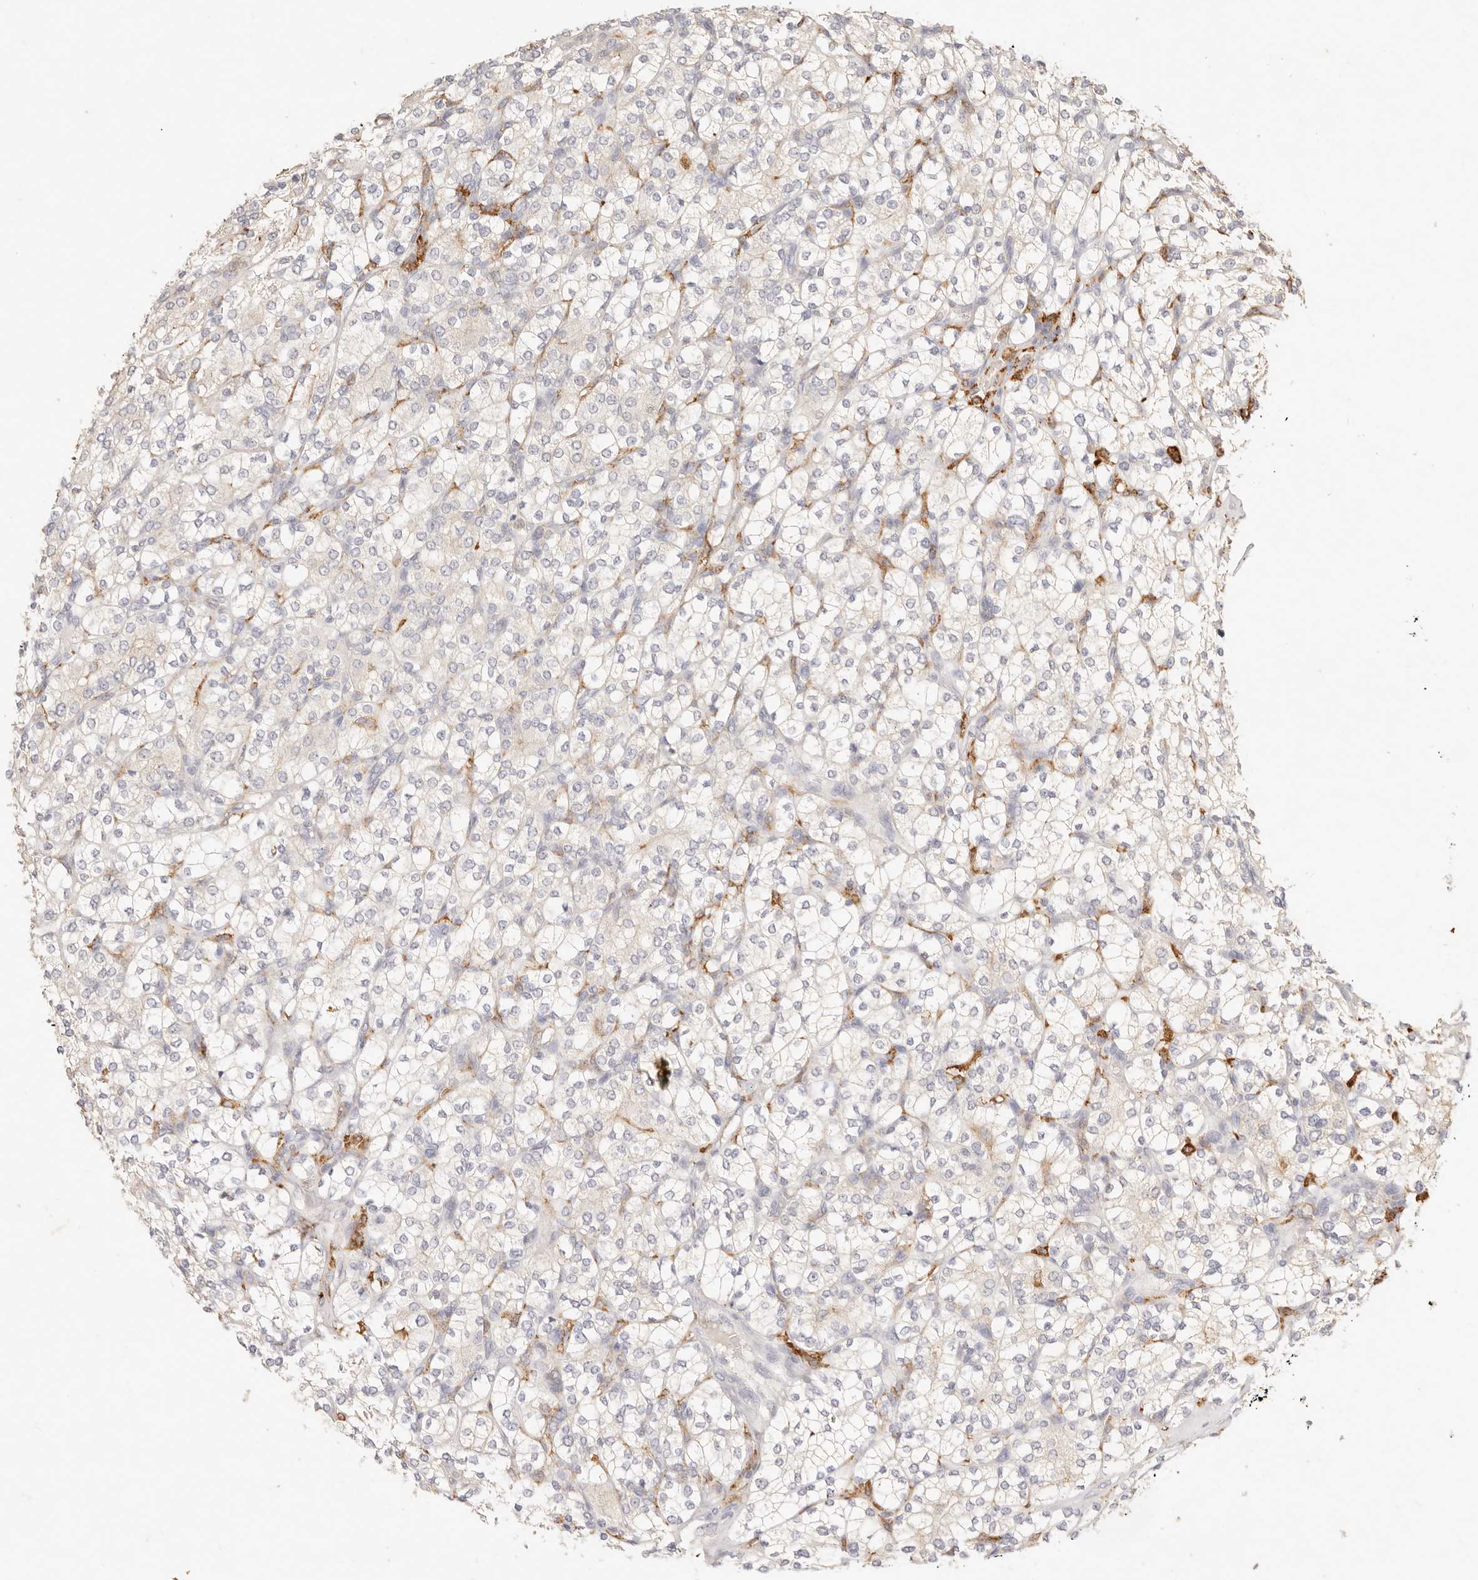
{"staining": {"intensity": "negative", "quantity": "none", "location": "none"}, "tissue": "renal cancer", "cell_type": "Tumor cells", "image_type": "cancer", "snomed": [{"axis": "morphology", "description": "Adenocarcinoma, NOS"}, {"axis": "topography", "description": "Kidney"}], "caption": "Renal adenocarcinoma was stained to show a protein in brown. There is no significant expression in tumor cells.", "gene": "HK2", "patient": {"sex": "male", "age": 77}}